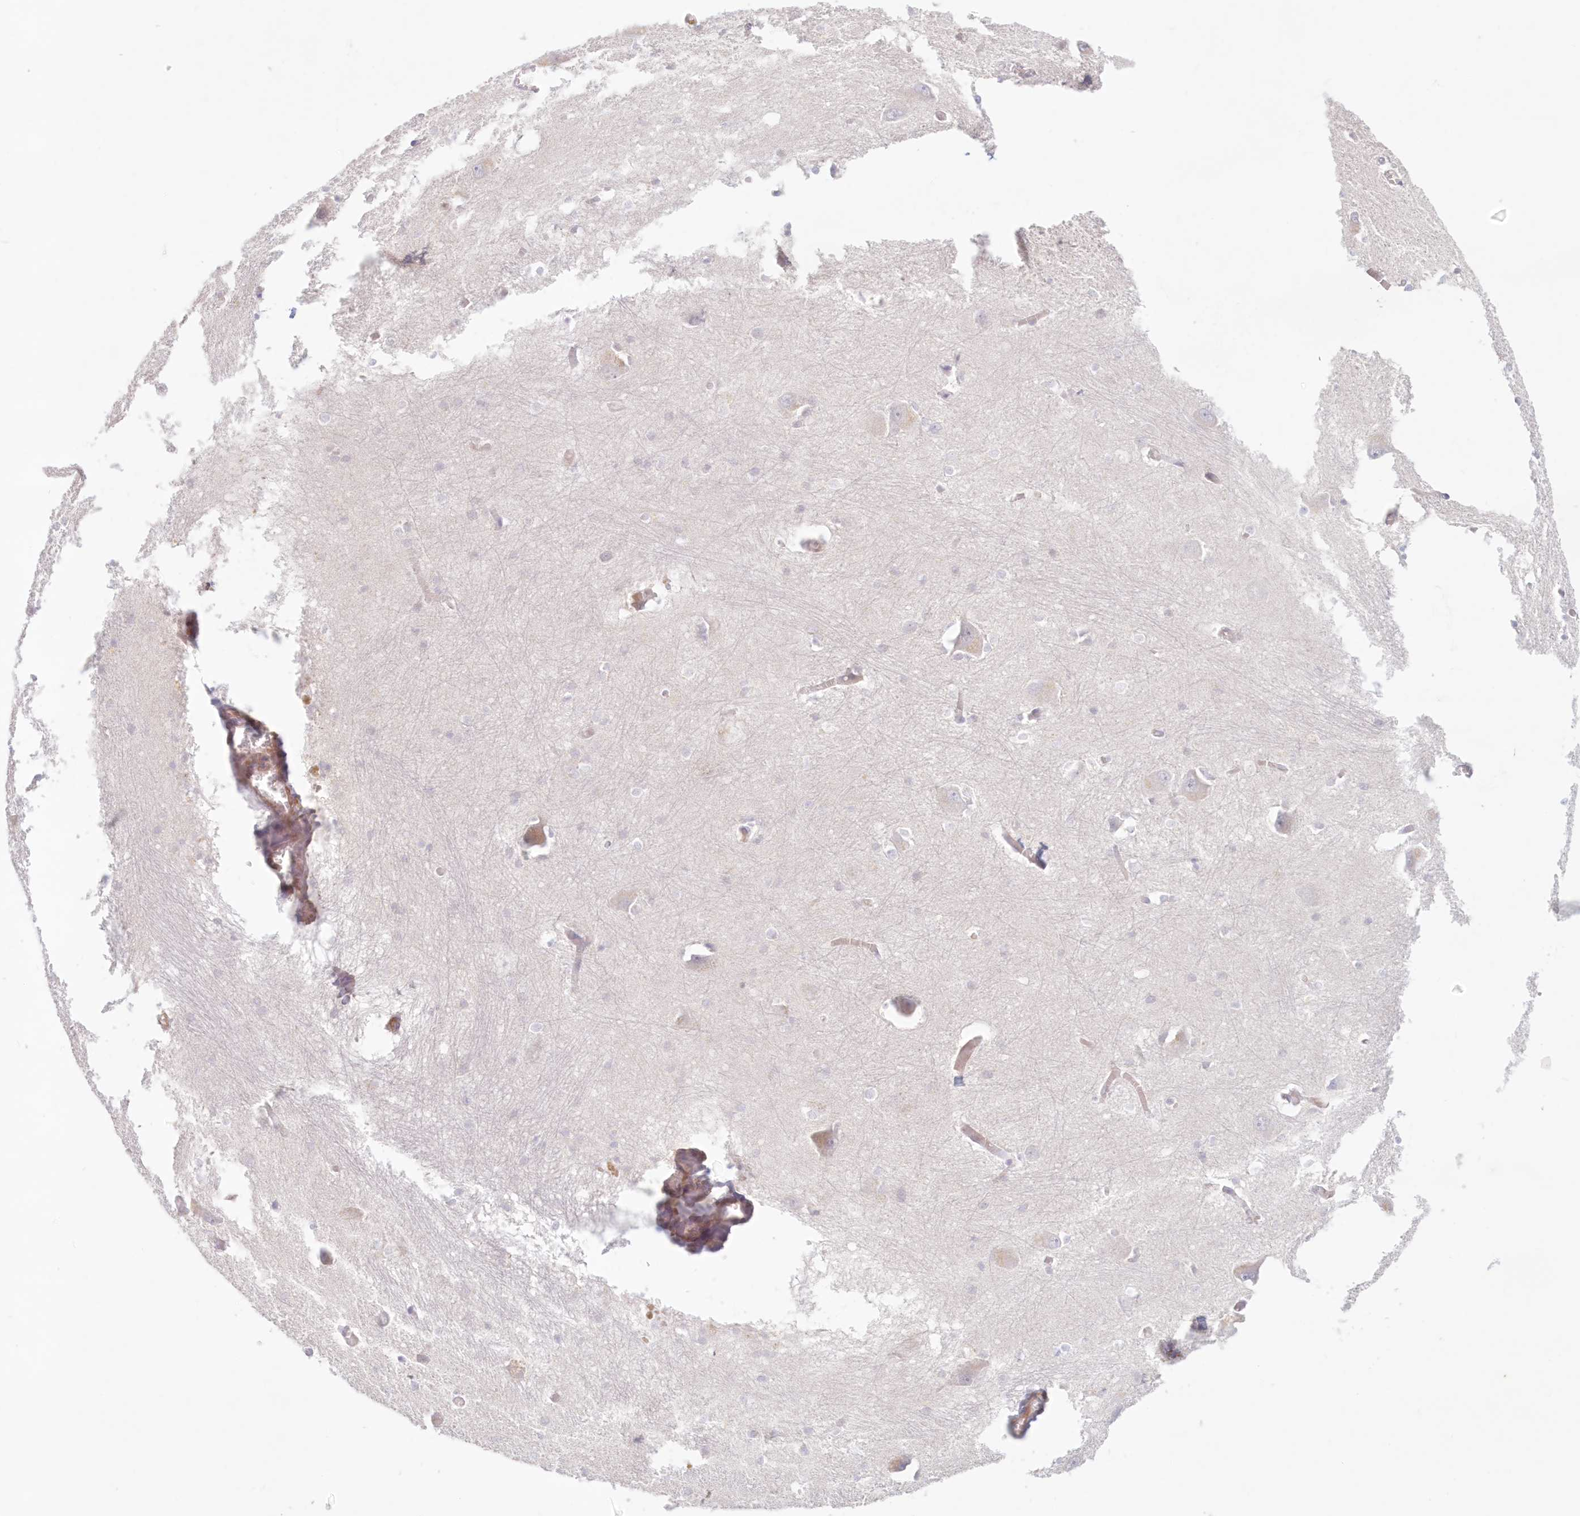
{"staining": {"intensity": "negative", "quantity": "none", "location": "none"}, "tissue": "caudate", "cell_type": "Glial cells", "image_type": "normal", "snomed": [{"axis": "morphology", "description": "Normal tissue, NOS"}, {"axis": "topography", "description": "Lateral ventricle wall"}], "caption": "Immunohistochemistry histopathology image of normal caudate: caudate stained with DAB exhibits no significant protein staining in glial cells. Brightfield microscopy of IHC stained with DAB (3,3'-diaminobenzidine) (brown) and hematoxylin (blue), captured at high magnification.", "gene": "DMRTB1", "patient": {"sex": "male", "age": 37}}